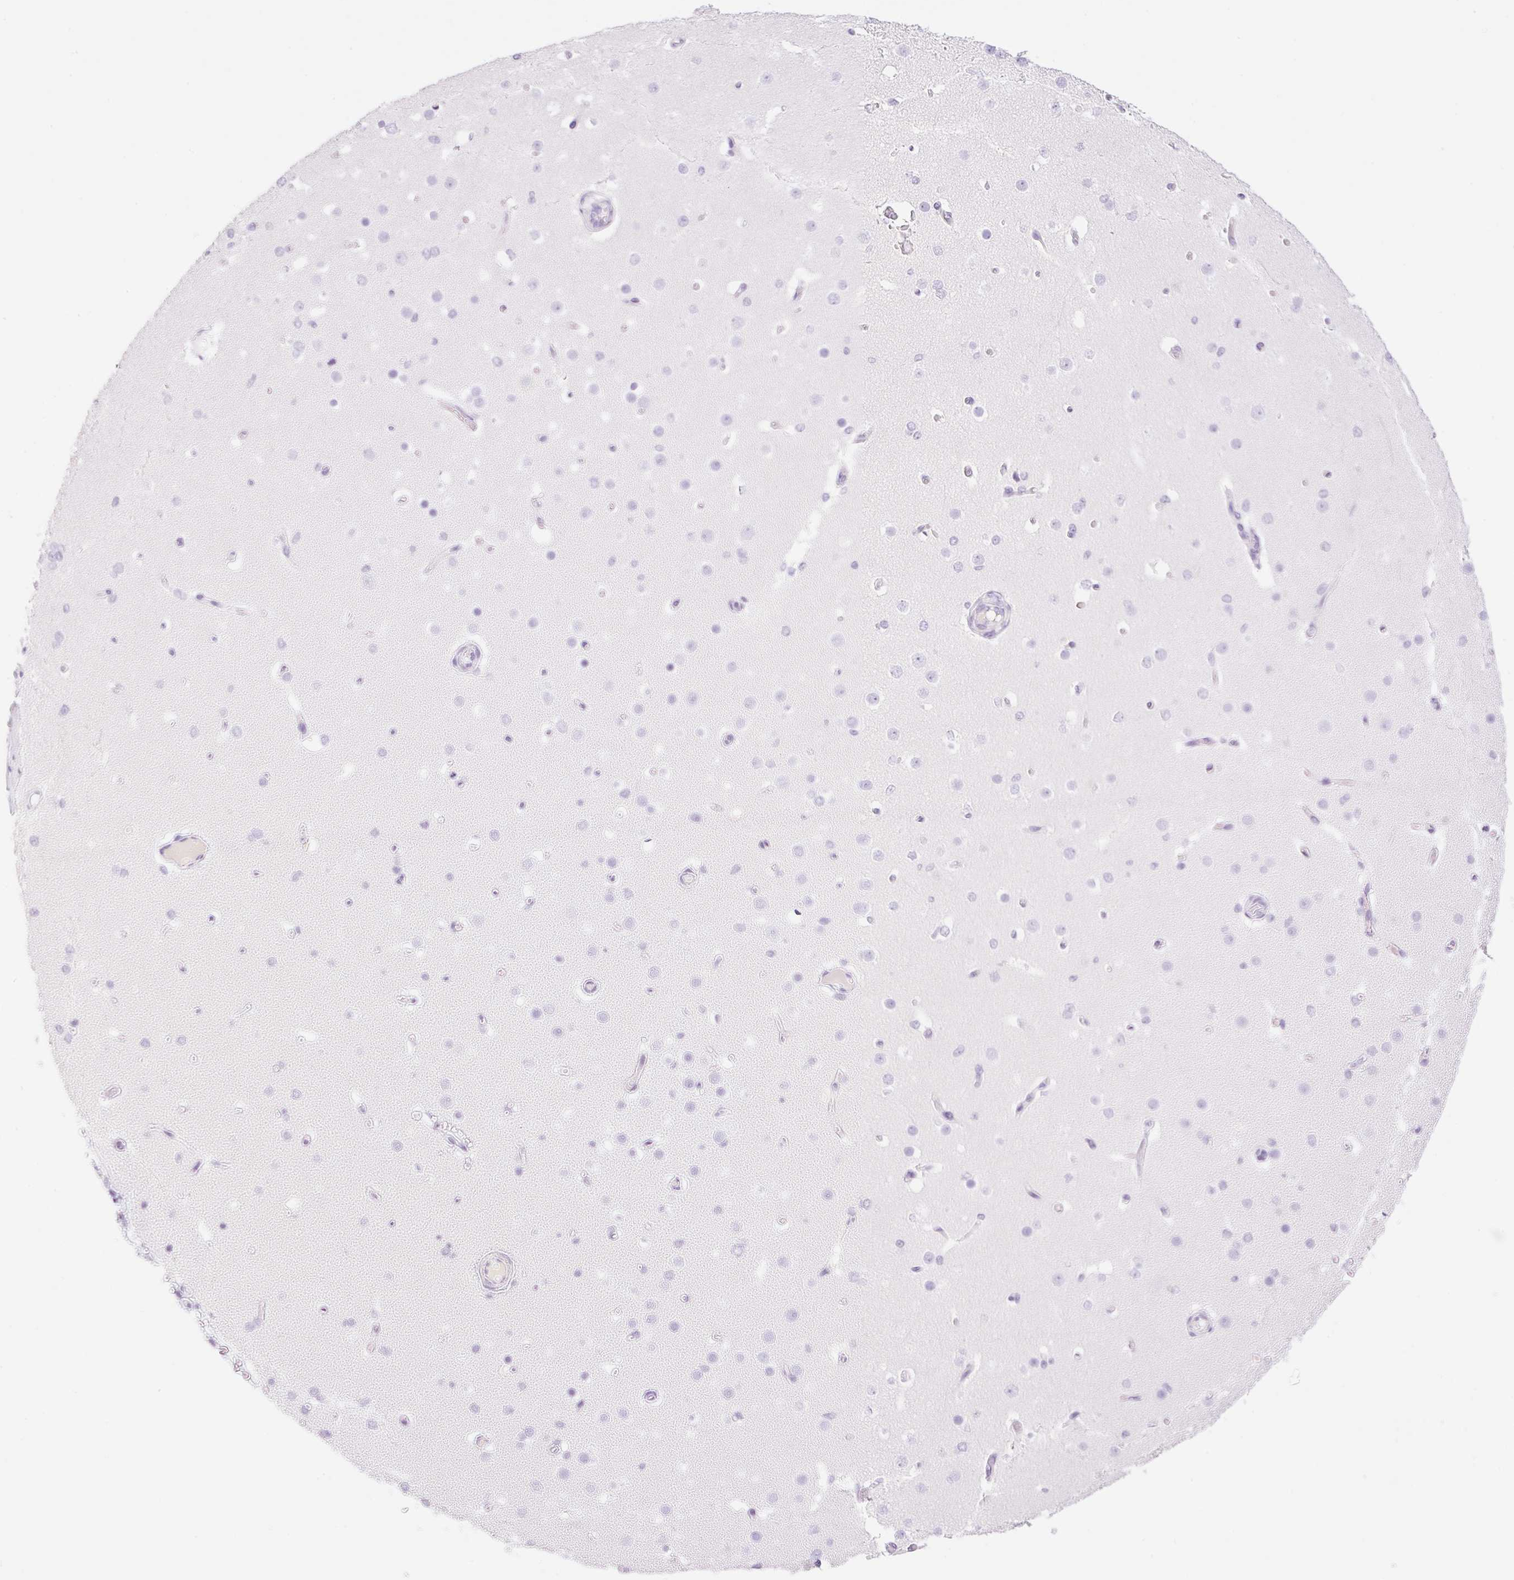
{"staining": {"intensity": "negative", "quantity": "none", "location": "none"}, "tissue": "cerebral cortex", "cell_type": "Endothelial cells", "image_type": "normal", "snomed": [{"axis": "morphology", "description": "Normal tissue, NOS"}, {"axis": "morphology", "description": "Inflammation, NOS"}, {"axis": "topography", "description": "Cerebral cortex"}], "caption": "Endothelial cells are negative for brown protein staining in benign cerebral cortex. (DAB immunohistochemistry, high magnification).", "gene": "PALM3", "patient": {"sex": "male", "age": 6}}